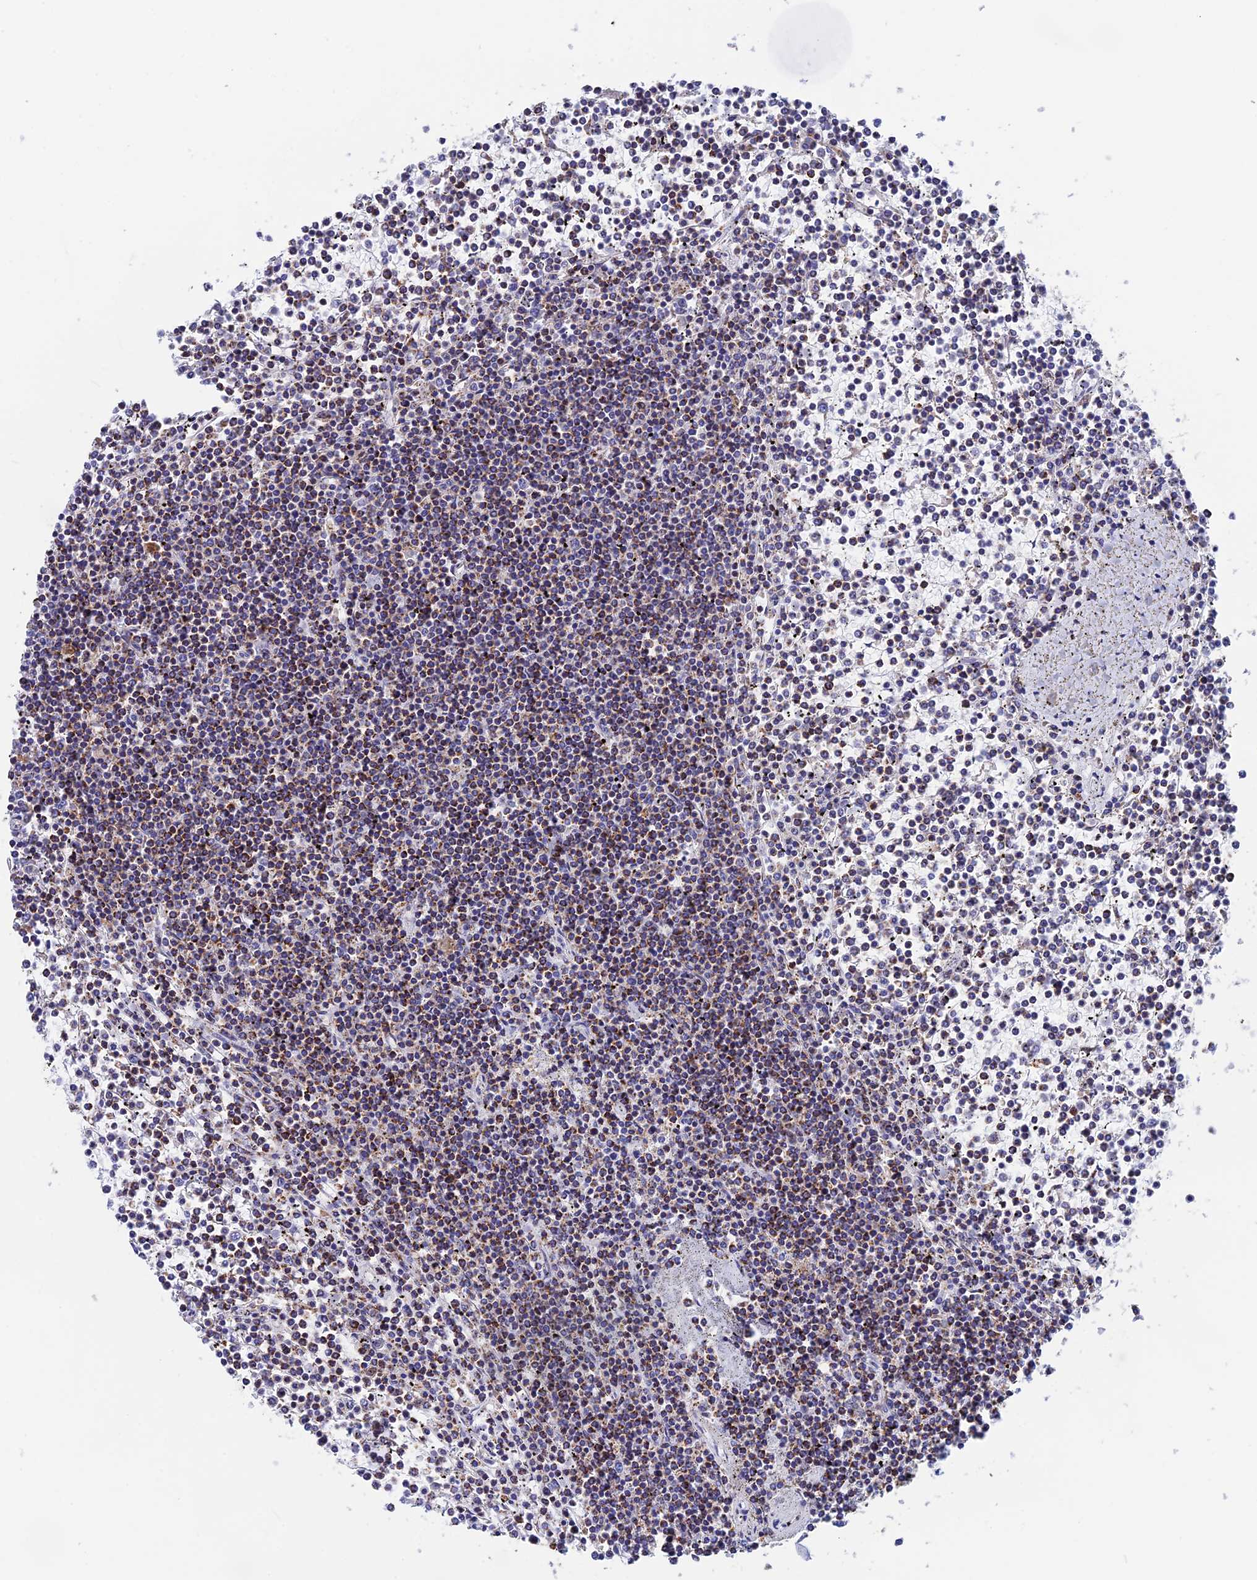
{"staining": {"intensity": "moderate", "quantity": "<25%", "location": "cytoplasmic/membranous"}, "tissue": "lymphoma", "cell_type": "Tumor cells", "image_type": "cancer", "snomed": [{"axis": "morphology", "description": "Malignant lymphoma, non-Hodgkin's type, Low grade"}, {"axis": "topography", "description": "Spleen"}], "caption": "Malignant lymphoma, non-Hodgkin's type (low-grade) stained for a protein (brown) demonstrates moderate cytoplasmic/membranous positive expression in approximately <25% of tumor cells.", "gene": "WDR83", "patient": {"sex": "female", "age": 19}}